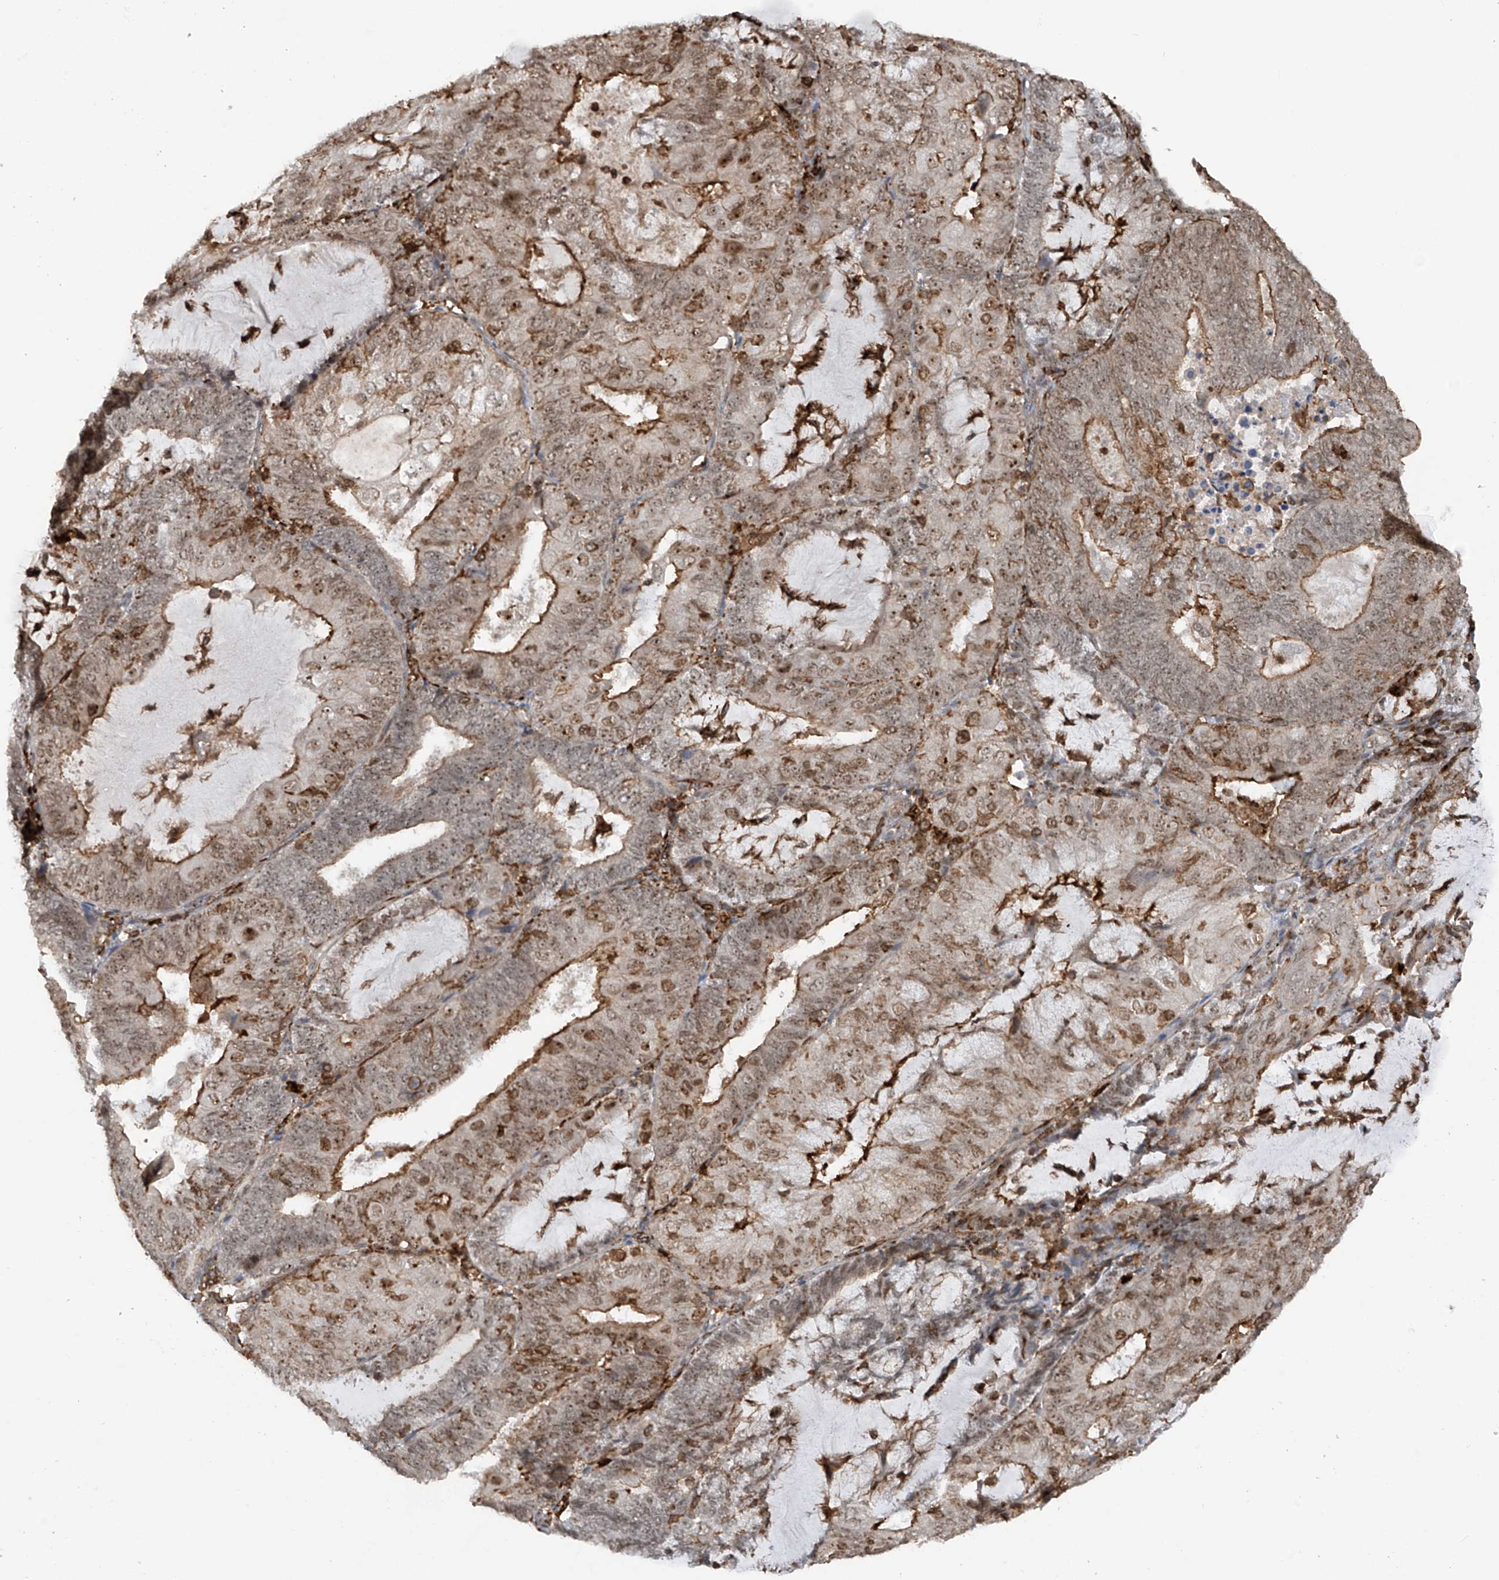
{"staining": {"intensity": "moderate", "quantity": "25%-75%", "location": "cytoplasmic/membranous,nuclear"}, "tissue": "endometrial cancer", "cell_type": "Tumor cells", "image_type": "cancer", "snomed": [{"axis": "morphology", "description": "Adenocarcinoma, NOS"}, {"axis": "topography", "description": "Endometrium"}], "caption": "High-power microscopy captured an immunohistochemistry micrograph of endometrial adenocarcinoma, revealing moderate cytoplasmic/membranous and nuclear staining in approximately 25%-75% of tumor cells. (DAB = brown stain, brightfield microscopy at high magnification).", "gene": "REPIN1", "patient": {"sex": "female", "age": 81}}